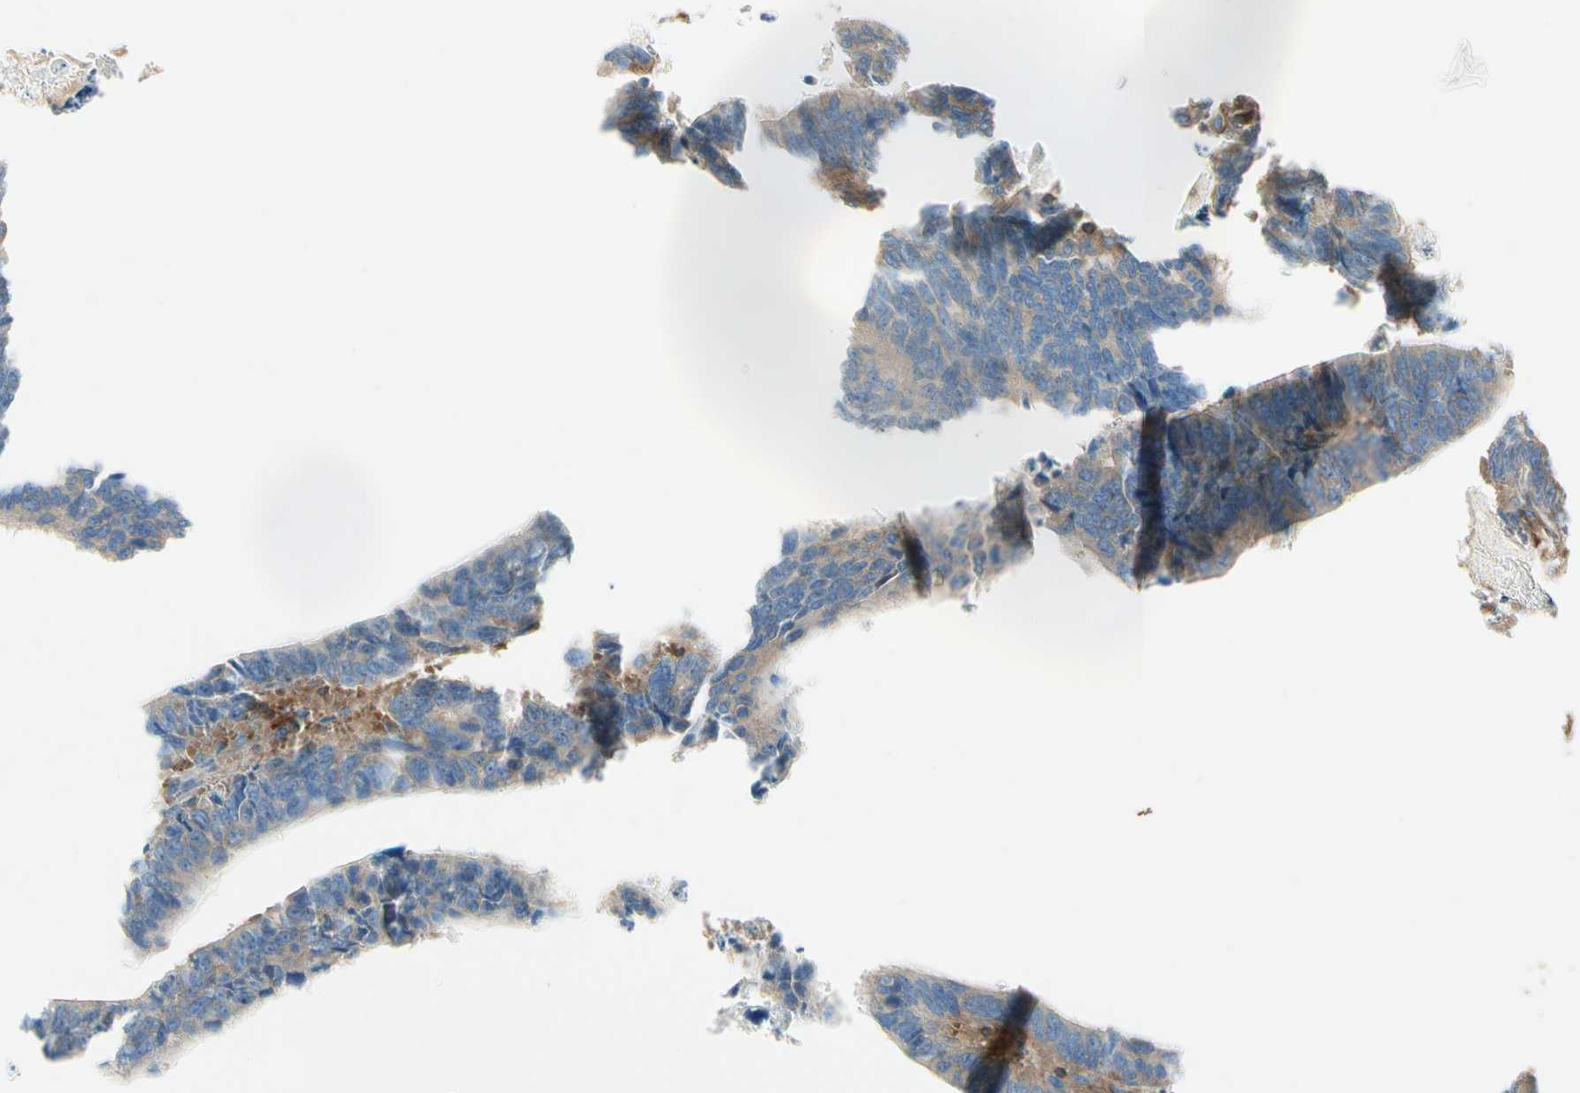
{"staining": {"intensity": "moderate", "quantity": ">75%", "location": "cytoplasmic/membranous"}, "tissue": "colorectal cancer", "cell_type": "Tumor cells", "image_type": "cancer", "snomed": [{"axis": "morphology", "description": "Adenocarcinoma, NOS"}, {"axis": "topography", "description": "Colon"}], "caption": "About >75% of tumor cells in human colorectal cancer demonstrate moderate cytoplasmic/membranous protein positivity as visualized by brown immunohistochemical staining.", "gene": "ARPC2", "patient": {"sex": "male", "age": 72}}